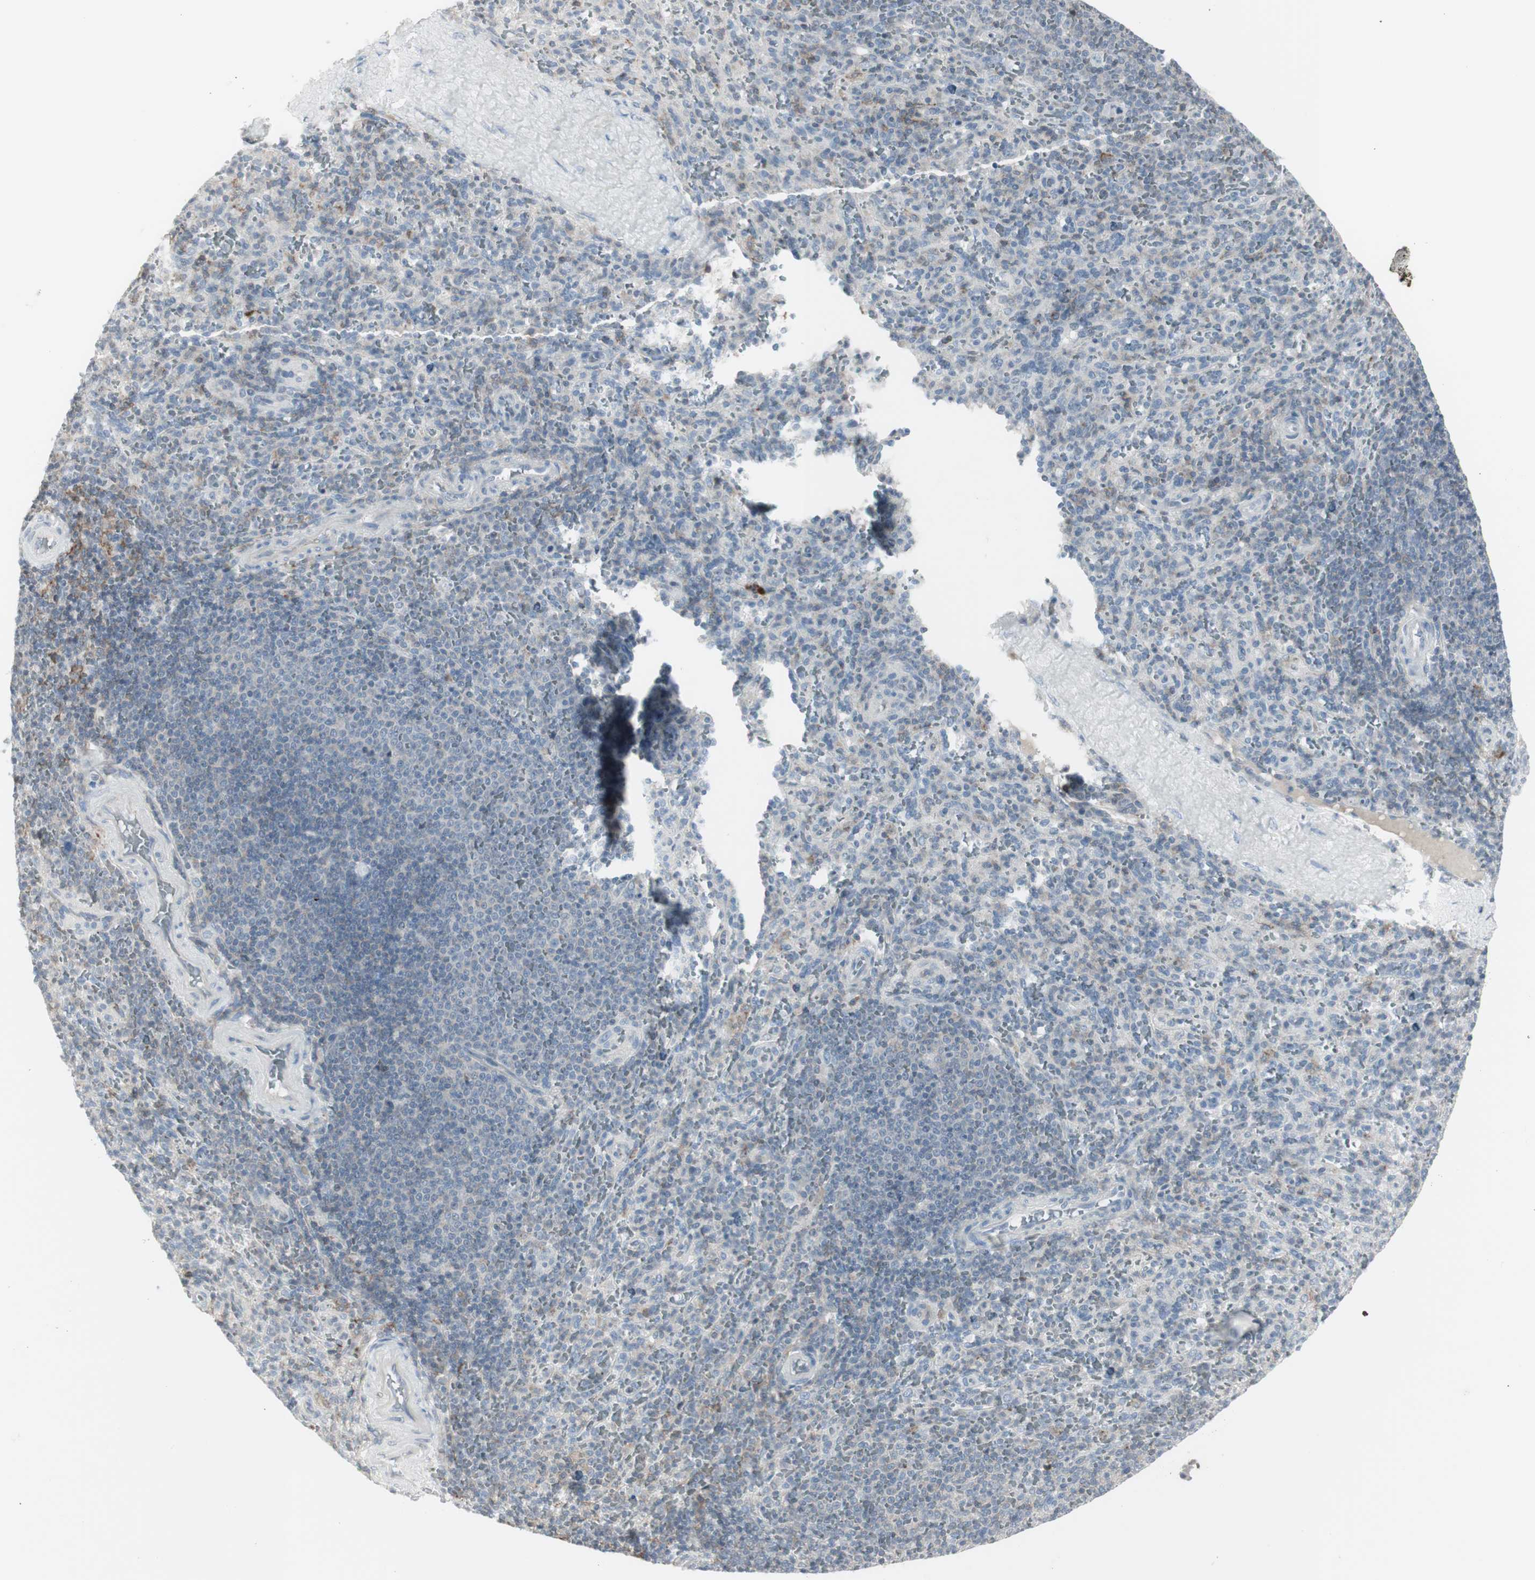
{"staining": {"intensity": "negative", "quantity": "none", "location": "none"}, "tissue": "spleen", "cell_type": "Cells in red pulp", "image_type": "normal", "snomed": [{"axis": "morphology", "description": "Normal tissue, NOS"}, {"axis": "topography", "description": "Spleen"}], "caption": "Cells in red pulp show no significant protein expression in benign spleen. (DAB IHC visualized using brightfield microscopy, high magnification).", "gene": "MAP4K4", "patient": {"sex": "male", "age": 36}}